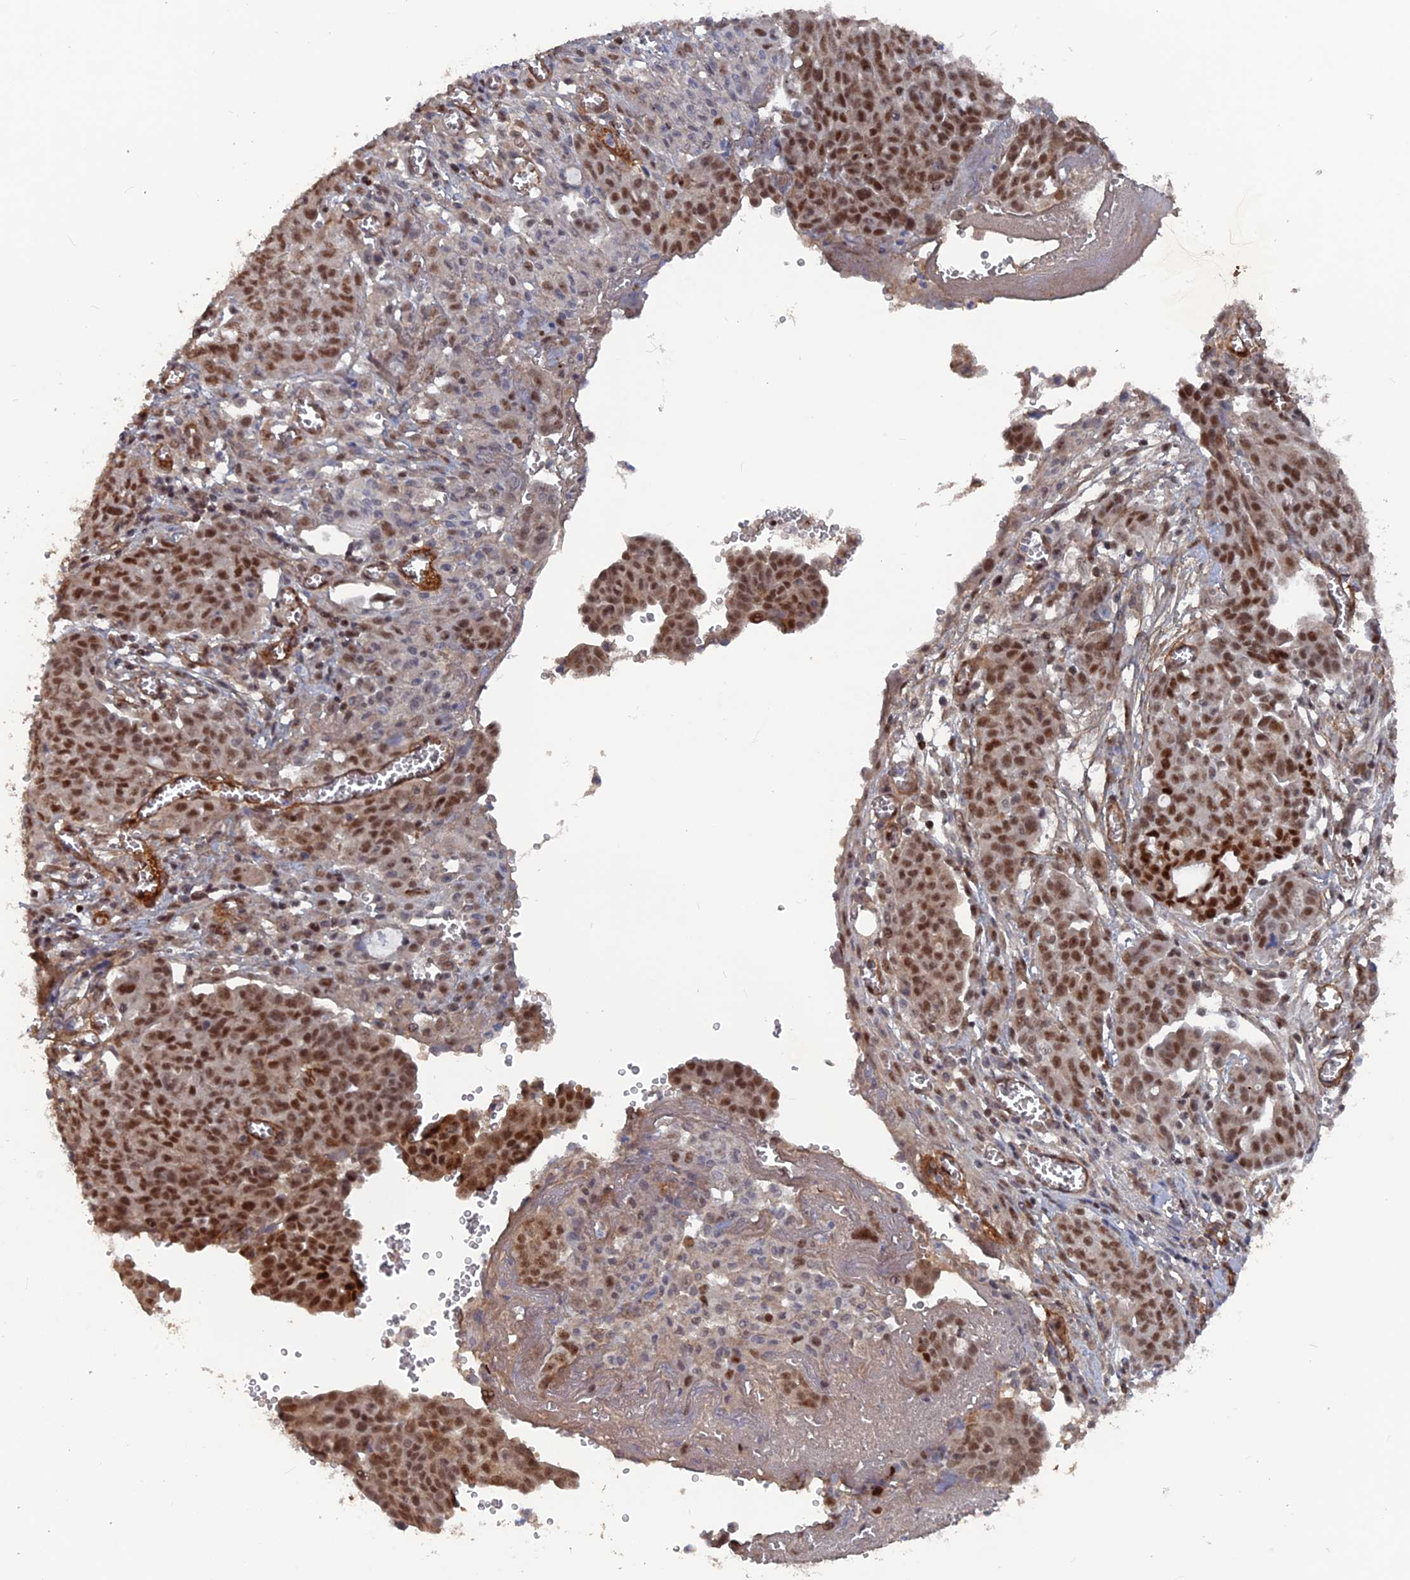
{"staining": {"intensity": "moderate", "quantity": ">75%", "location": "nuclear"}, "tissue": "ovarian cancer", "cell_type": "Tumor cells", "image_type": "cancer", "snomed": [{"axis": "morphology", "description": "Cystadenocarcinoma, serous, NOS"}, {"axis": "topography", "description": "Soft tissue"}, {"axis": "topography", "description": "Ovary"}], "caption": "A brown stain labels moderate nuclear expression of a protein in serous cystadenocarcinoma (ovarian) tumor cells.", "gene": "SH3D21", "patient": {"sex": "female", "age": 57}}